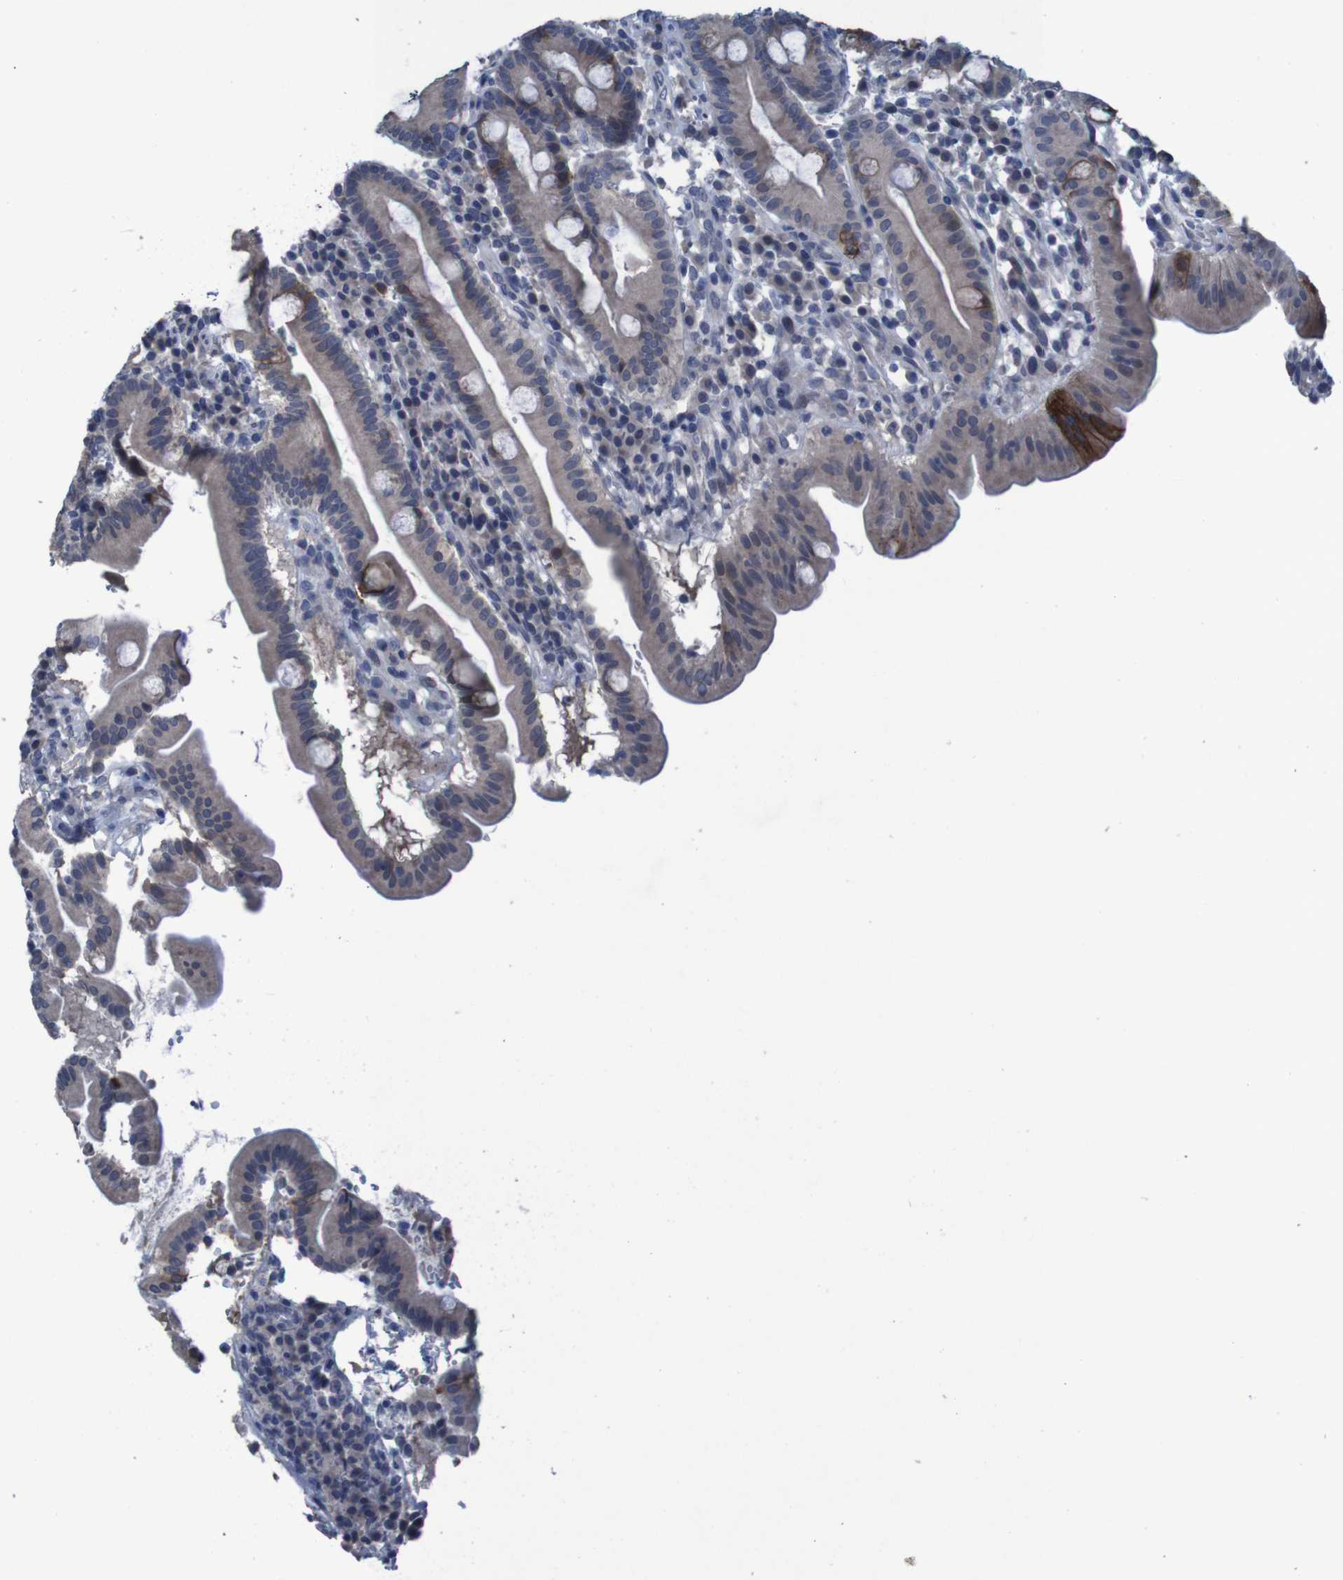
{"staining": {"intensity": "moderate", "quantity": "<25%", "location": "cytoplasmic/membranous"}, "tissue": "duodenum", "cell_type": "Glandular cells", "image_type": "normal", "snomed": [{"axis": "morphology", "description": "Normal tissue, NOS"}, {"axis": "topography", "description": "Duodenum"}], "caption": "This histopathology image reveals benign duodenum stained with immunohistochemistry (IHC) to label a protein in brown. The cytoplasmic/membranous of glandular cells show moderate positivity for the protein. Nuclei are counter-stained blue.", "gene": "CLDN18", "patient": {"sex": "male", "age": 50}}